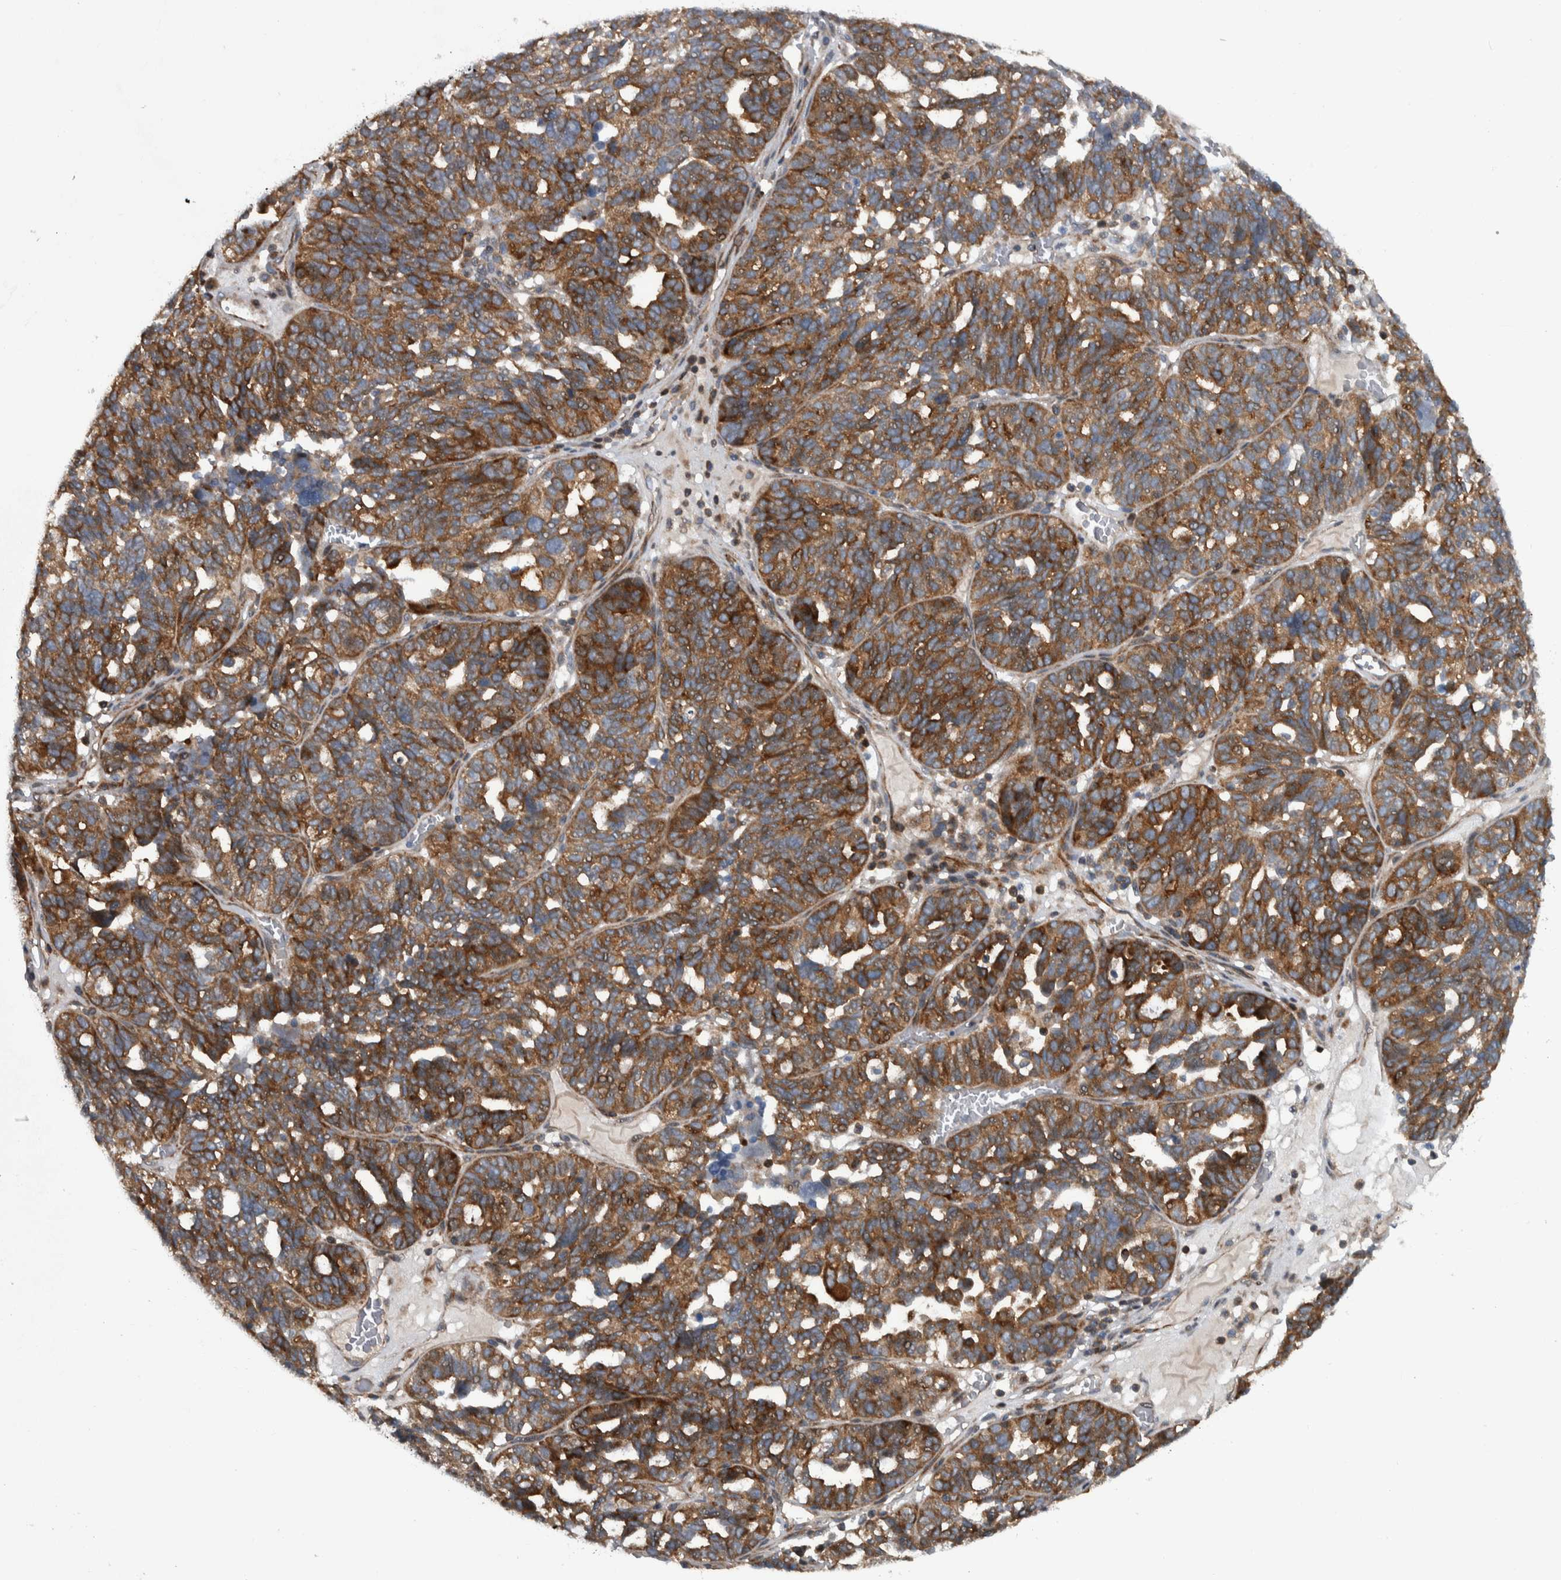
{"staining": {"intensity": "strong", "quantity": ">75%", "location": "cytoplasmic/membranous"}, "tissue": "ovarian cancer", "cell_type": "Tumor cells", "image_type": "cancer", "snomed": [{"axis": "morphology", "description": "Cystadenocarcinoma, serous, NOS"}, {"axis": "topography", "description": "Ovary"}], "caption": "Protein expression analysis of serous cystadenocarcinoma (ovarian) reveals strong cytoplasmic/membranous positivity in about >75% of tumor cells.", "gene": "BAIAP2L1", "patient": {"sex": "female", "age": 59}}